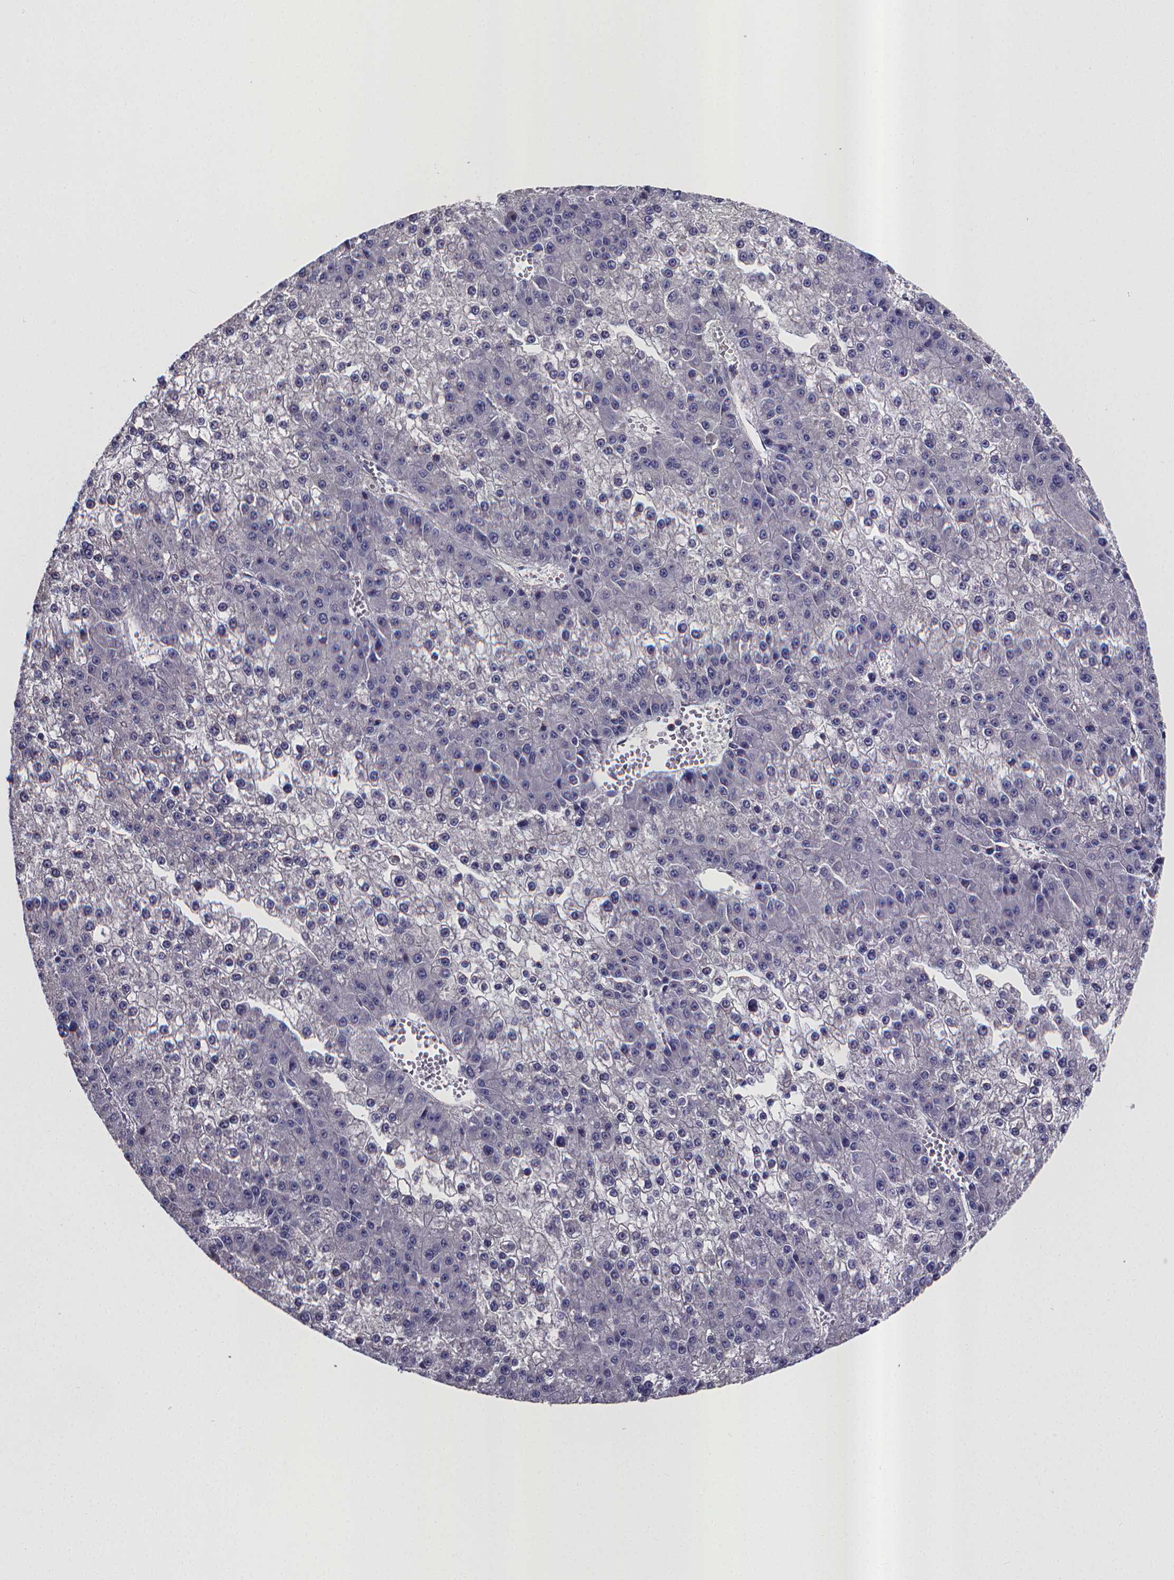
{"staining": {"intensity": "negative", "quantity": "none", "location": "none"}, "tissue": "liver cancer", "cell_type": "Tumor cells", "image_type": "cancer", "snomed": [{"axis": "morphology", "description": "Carcinoma, Hepatocellular, NOS"}, {"axis": "topography", "description": "Liver"}], "caption": "IHC of human liver hepatocellular carcinoma shows no expression in tumor cells. The staining was performed using DAB (3,3'-diaminobenzidine) to visualize the protein expression in brown, while the nuclei were stained in blue with hematoxylin (Magnification: 20x).", "gene": "RERG", "patient": {"sex": "female", "age": 73}}